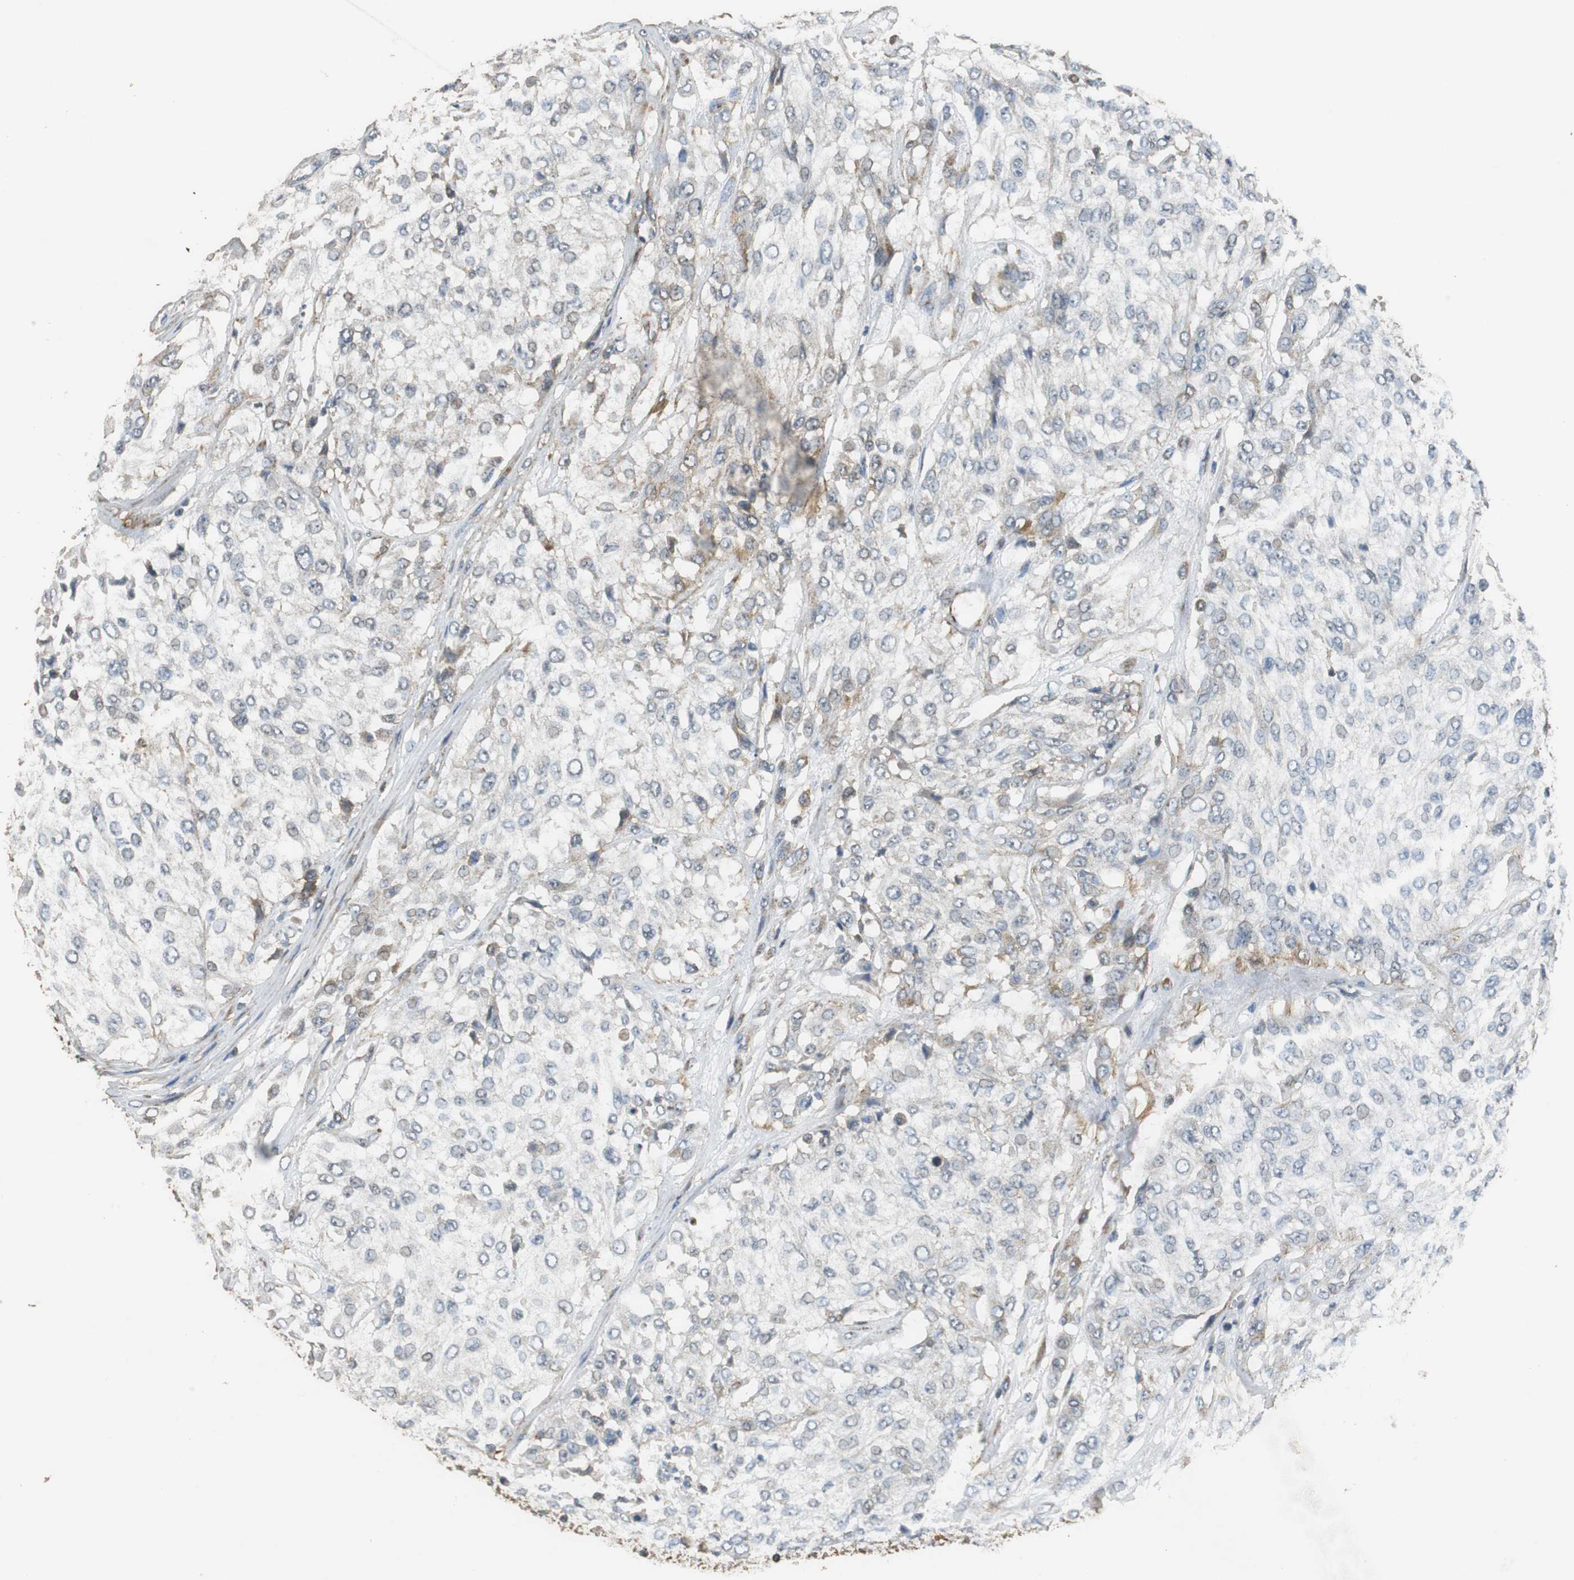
{"staining": {"intensity": "negative", "quantity": "none", "location": "none"}, "tissue": "urothelial cancer", "cell_type": "Tumor cells", "image_type": "cancer", "snomed": [{"axis": "morphology", "description": "Urothelial carcinoma, High grade"}, {"axis": "topography", "description": "Urinary bladder"}], "caption": "The micrograph shows no staining of tumor cells in high-grade urothelial carcinoma. (IHC, brightfield microscopy, high magnification).", "gene": "NNT", "patient": {"sex": "male", "age": 57}}